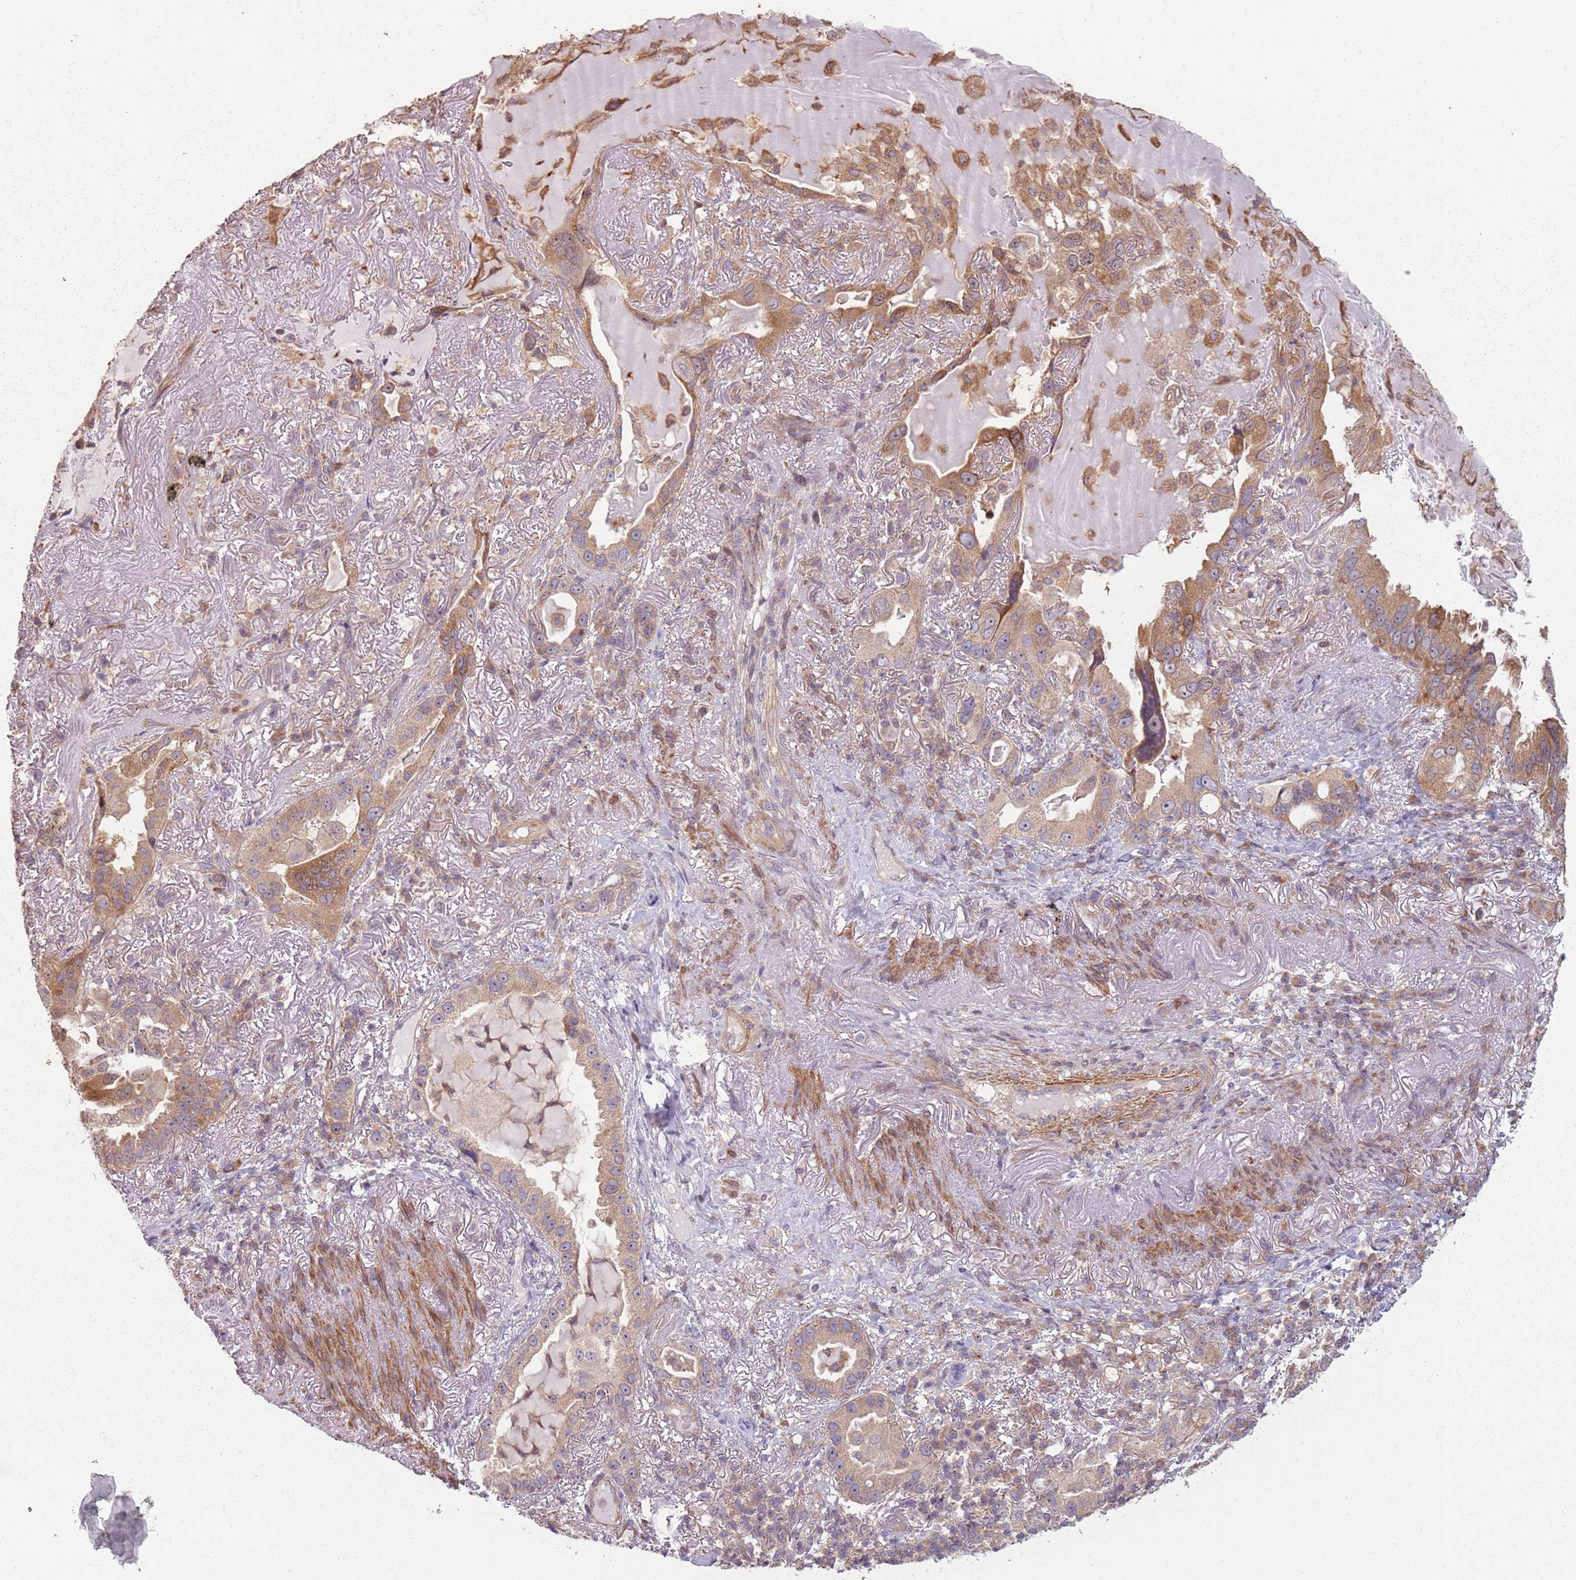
{"staining": {"intensity": "moderate", "quantity": ">75%", "location": "cytoplasmic/membranous"}, "tissue": "lung cancer", "cell_type": "Tumor cells", "image_type": "cancer", "snomed": [{"axis": "morphology", "description": "Adenocarcinoma, NOS"}, {"axis": "topography", "description": "Lung"}], "caption": "This micrograph demonstrates IHC staining of lung cancer, with medium moderate cytoplasmic/membranous expression in about >75% of tumor cells.", "gene": "RPL21", "patient": {"sex": "female", "age": 69}}